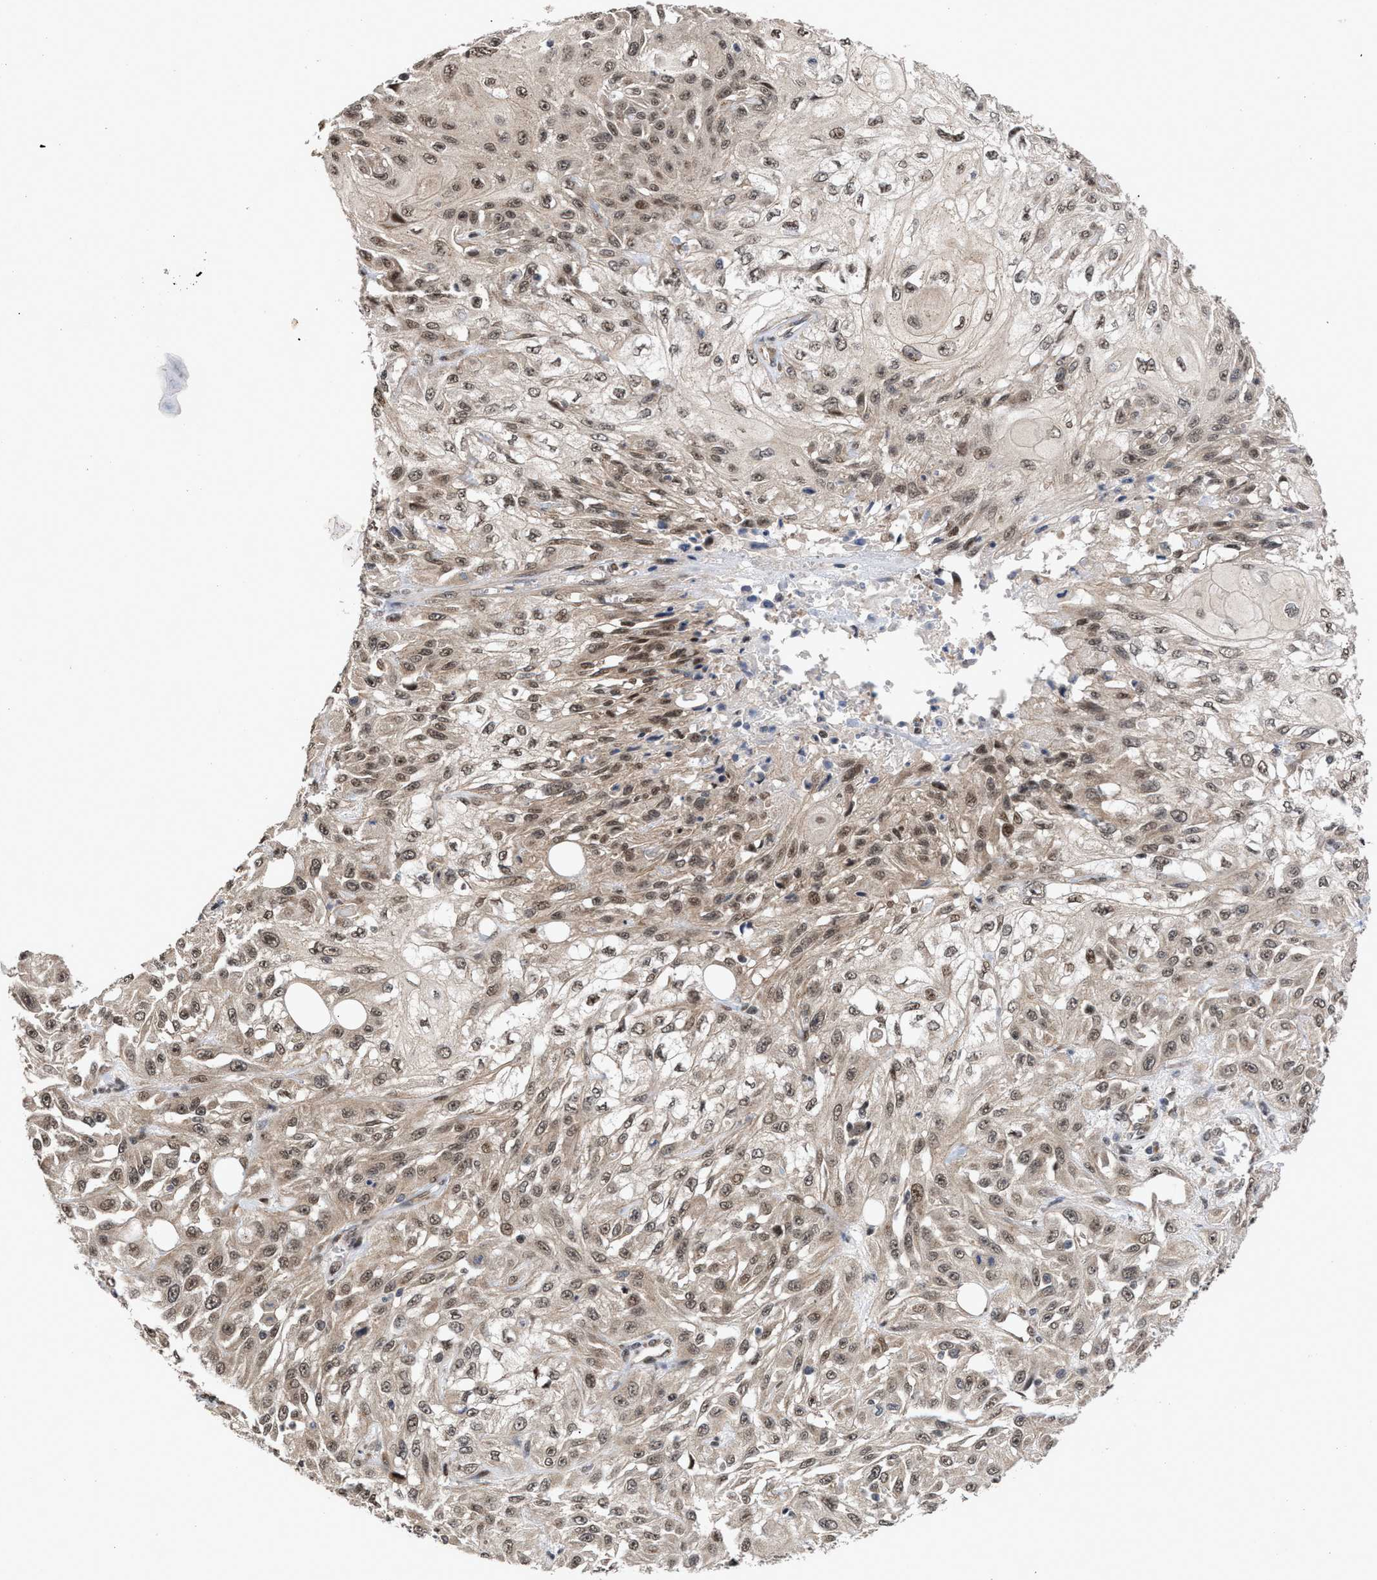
{"staining": {"intensity": "weak", "quantity": ">75%", "location": "nuclear"}, "tissue": "skin cancer", "cell_type": "Tumor cells", "image_type": "cancer", "snomed": [{"axis": "morphology", "description": "Squamous cell carcinoma, NOS"}, {"axis": "morphology", "description": "Squamous cell carcinoma, metastatic, NOS"}, {"axis": "topography", "description": "Skin"}, {"axis": "topography", "description": "Lymph node"}], "caption": "The histopathology image shows immunohistochemical staining of metastatic squamous cell carcinoma (skin). There is weak nuclear staining is seen in approximately >75% of tumor cells.", "gene": "MKNK2", "patient": {"sex": "male", "age": 75}}